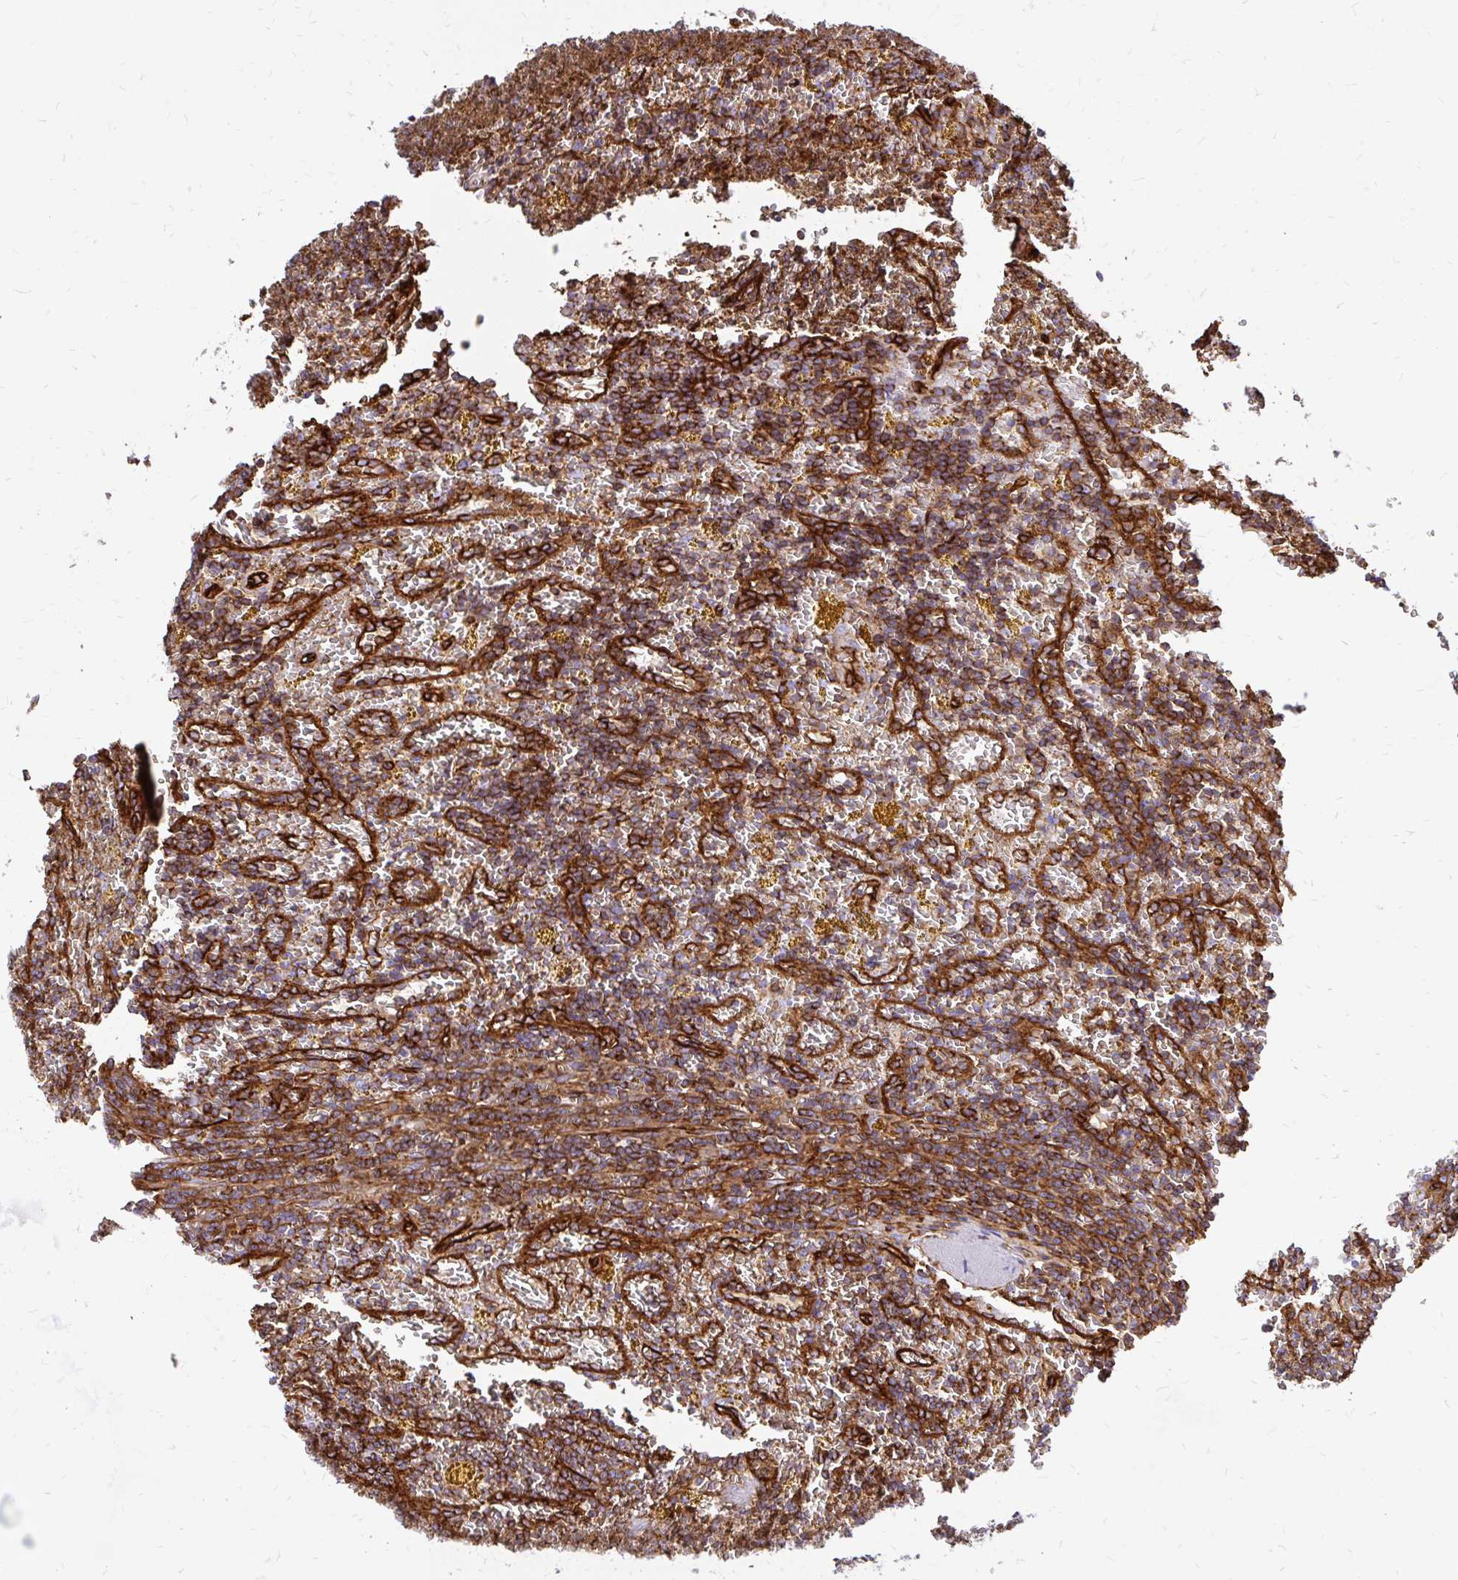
{"staining": {"intensity": "moderate", "quantity": ">75%", "location": "cytoplasmic/membranous"}, "tissue": "lymphoma", "cell_type": "Tumor cells", "image_type": "cancer", "snomed": [{"axis": "morphology", "description": "Malignant lymphoma, non-Hodgkin's type, Low grade"}, {"axis": "topography", "description": "Spleen"}, {"axis": "topography", "description": "Lymph node"}], "caption": "Lymphoma stained with DAB immunohistochemistry (IHC) demonstrates medium levels of moderate cytoplasmic/membranous expression in approximately >75% of tumor cells. The protein of interest is shown in brown color, while the nuclei are stained blue.", "gene": "MAP1LC3B", "patient": {"sex": "female", "age": 66}}